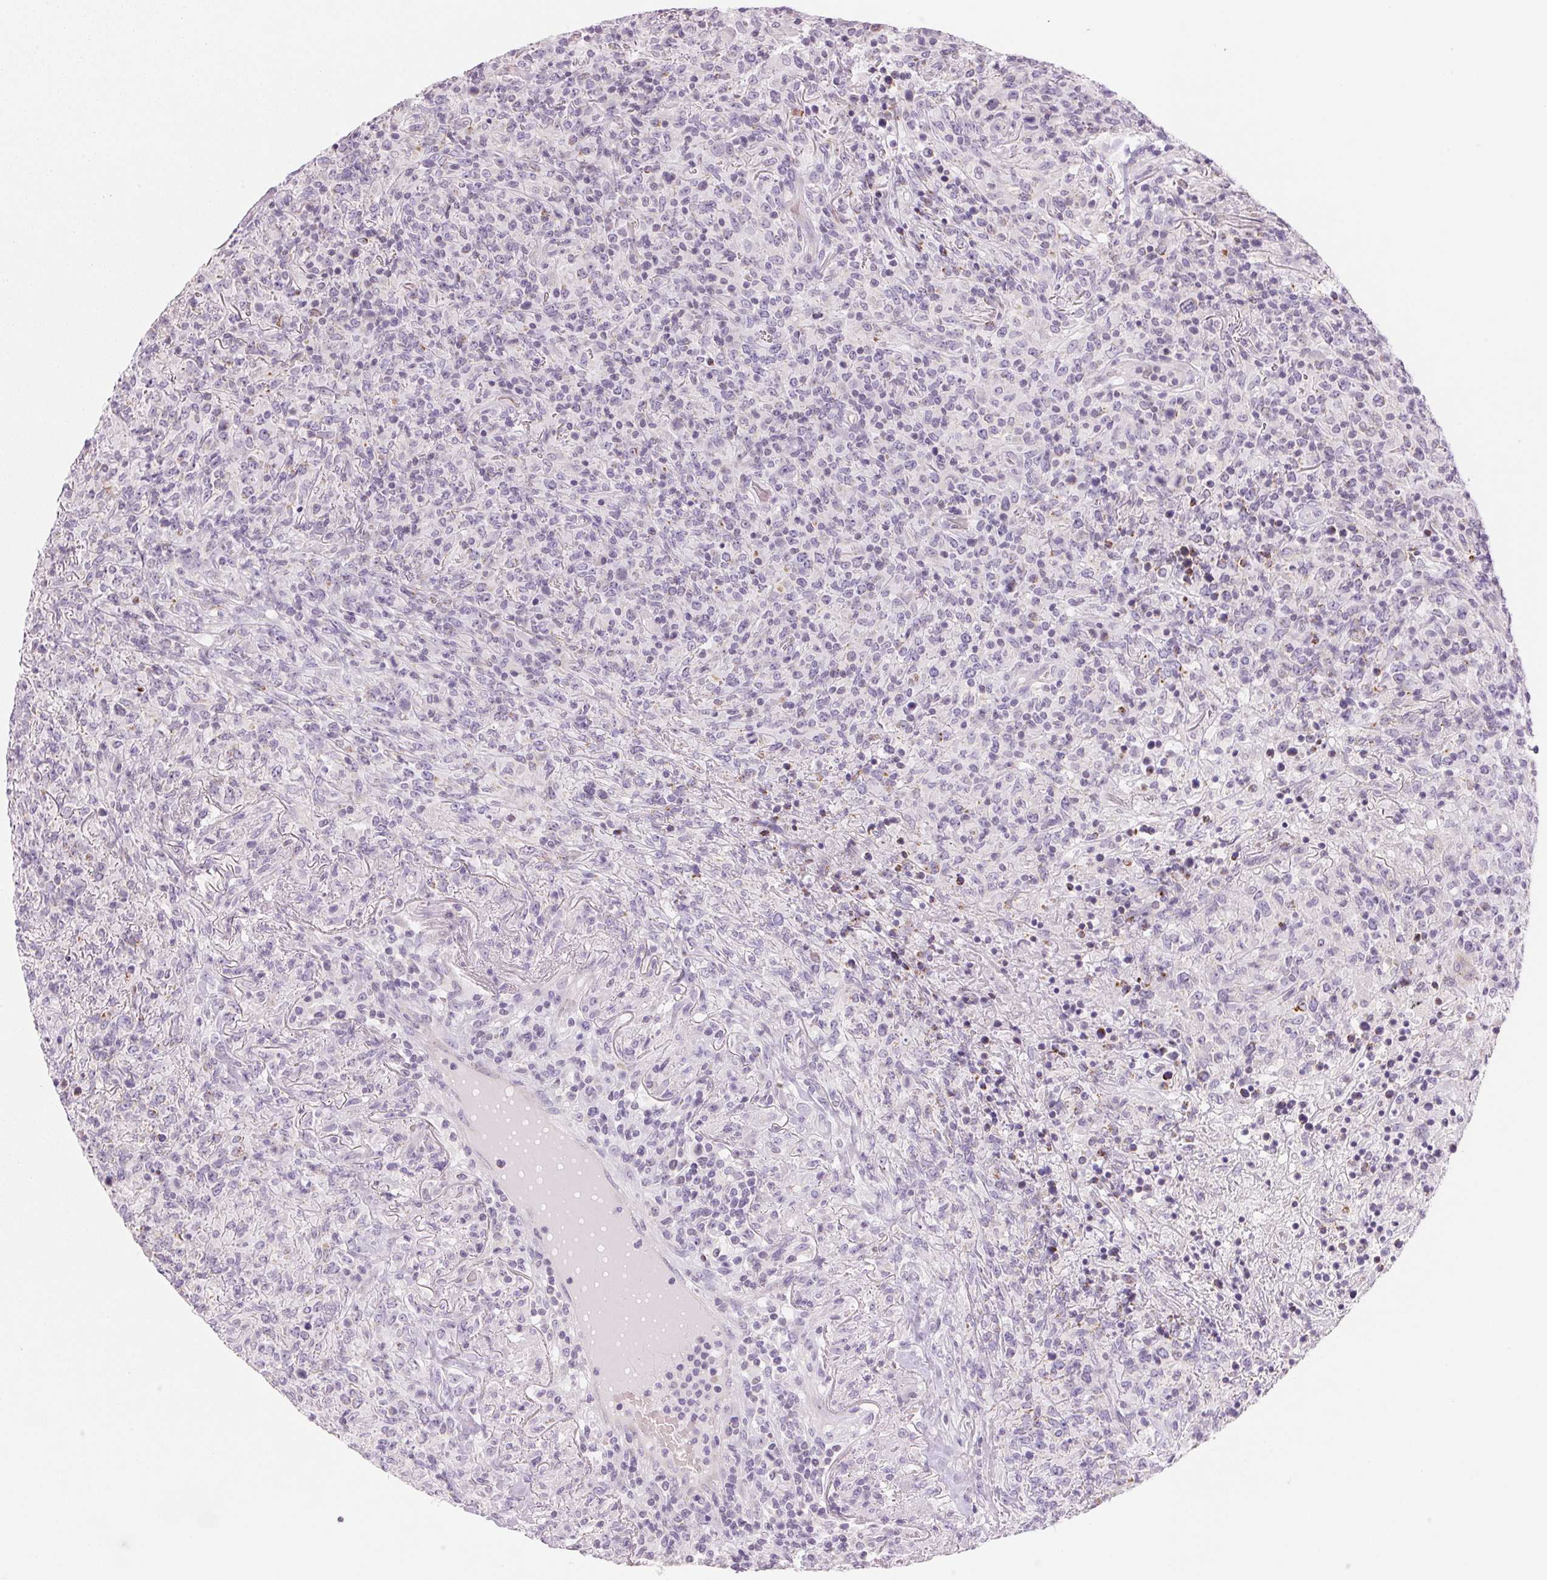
{"staining": {"intensity": "negative", "quantity": "none", "location": "none"}, "tissue": "lymphoma", "cell_type": "Tumor cells", "image_type": "cancer", "snomed": [{"axis": "morphology", "description": "Malignant lymphoma, non-Hodgkin's type, High grade"}, {"axis": "topography", "description": "Lung"}], "caption": "Immunohistochemistry histopathology image of neoplastic tissue: lymphoma stained with DAB displays no significant protein expression in tumor cells.", "gene": "CYP11B1", "patient": {"sex": "male", "age": 79}}